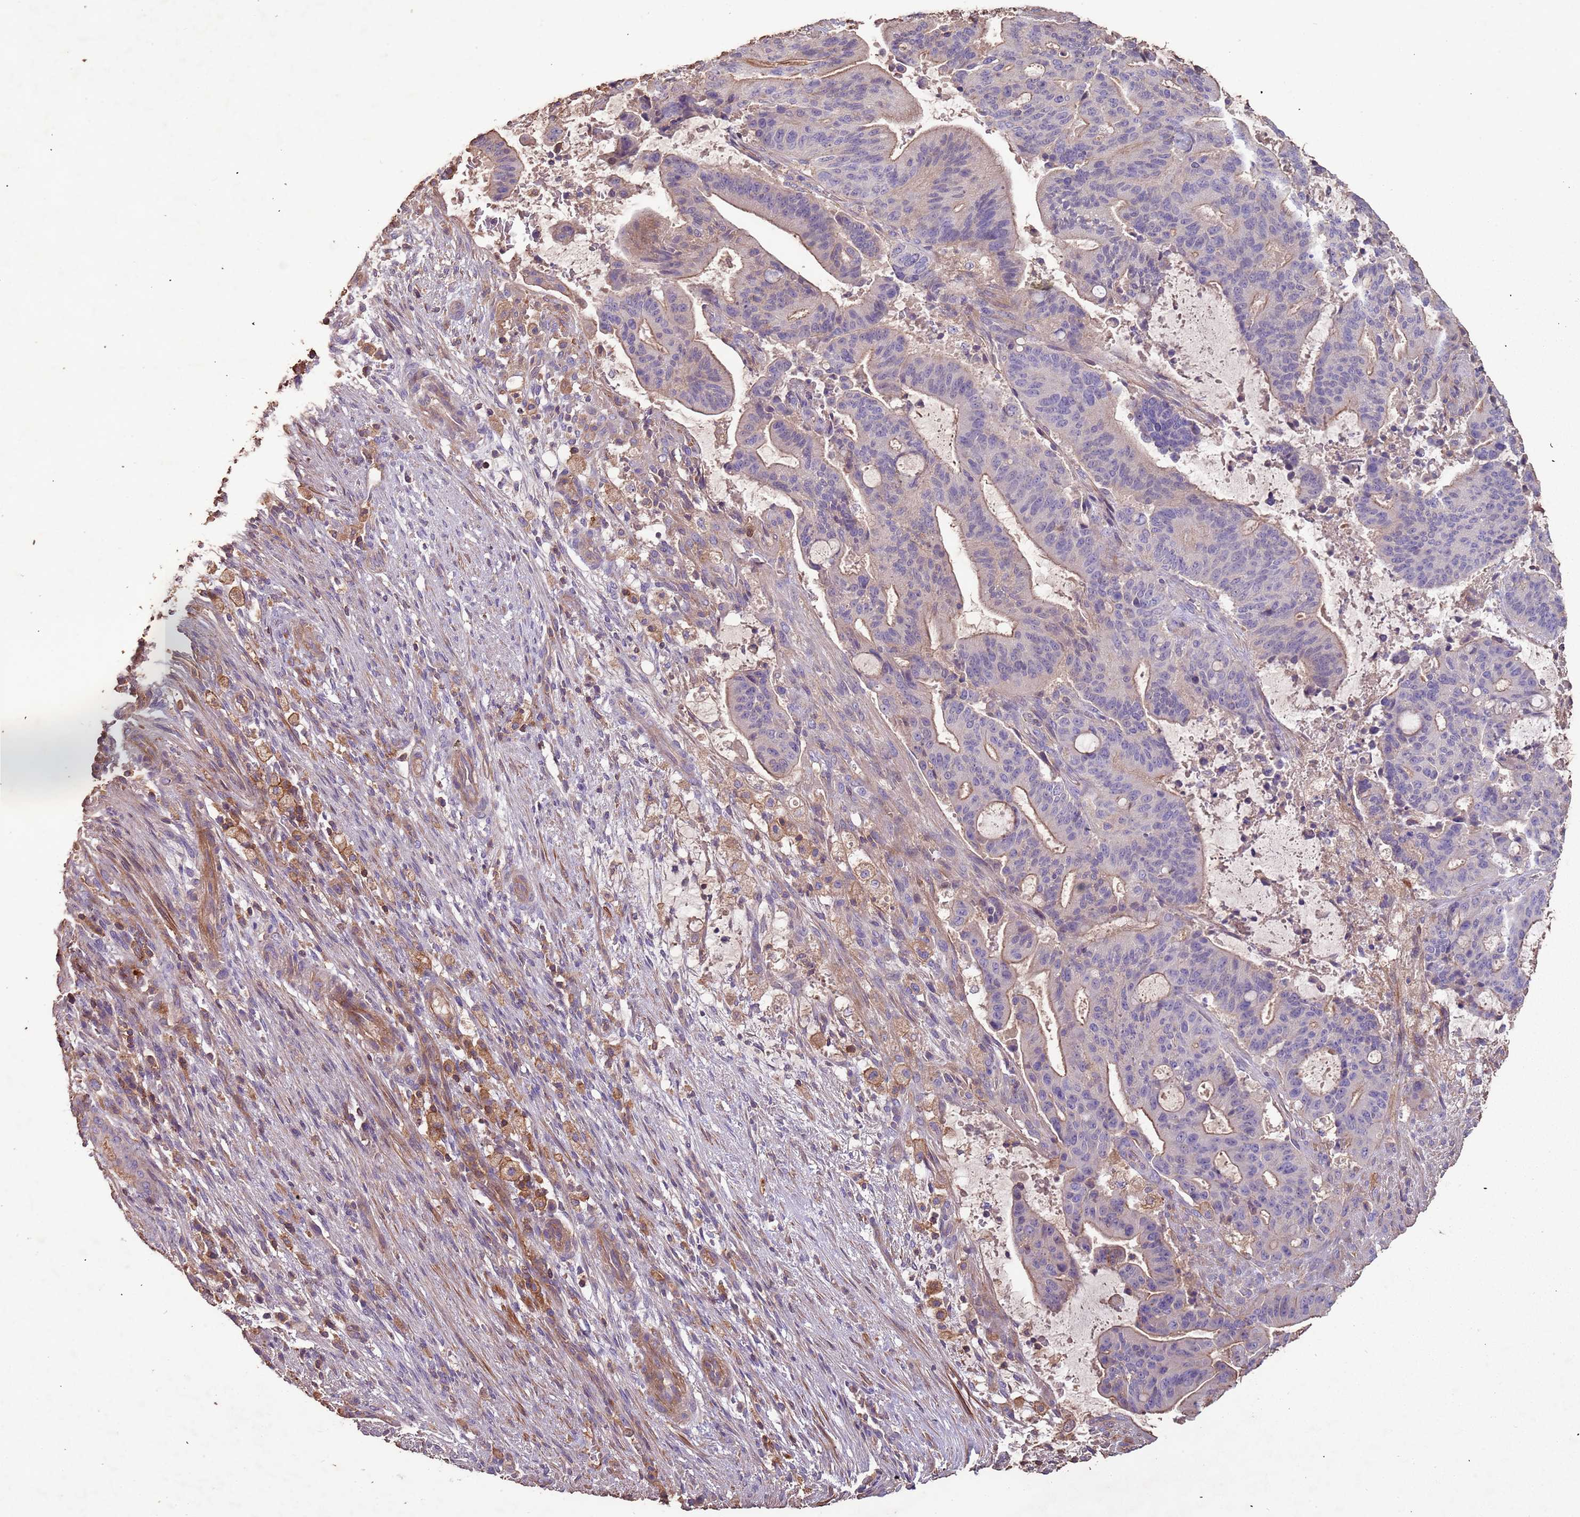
{"staining": {"intensity": "moderate", "quantity": "<25%", "location": "cytoplasmic/membranous"}, "tissue": "liver cancer", "cell_type": "Tumor cells", "image_type": "cancer", "snomed": [{"axis": "morphology", "description": "Normal tissue, NOS"}, {"axis": "morphology", "description": "Cholangiocarcinoma"}, {"axis": "topography", "description": "Liver"}, {"axis": "topography", "description": "Peripheral nerve tissue"}], "caption": "Moderate cytoplasmic/membranous expression for a protein is appreciated in about <25% of tumor cells of liver cancer using immunohistochemistry (IHC).", "gene": "FECH", "patient": {"sex": "female", "age": 73}}